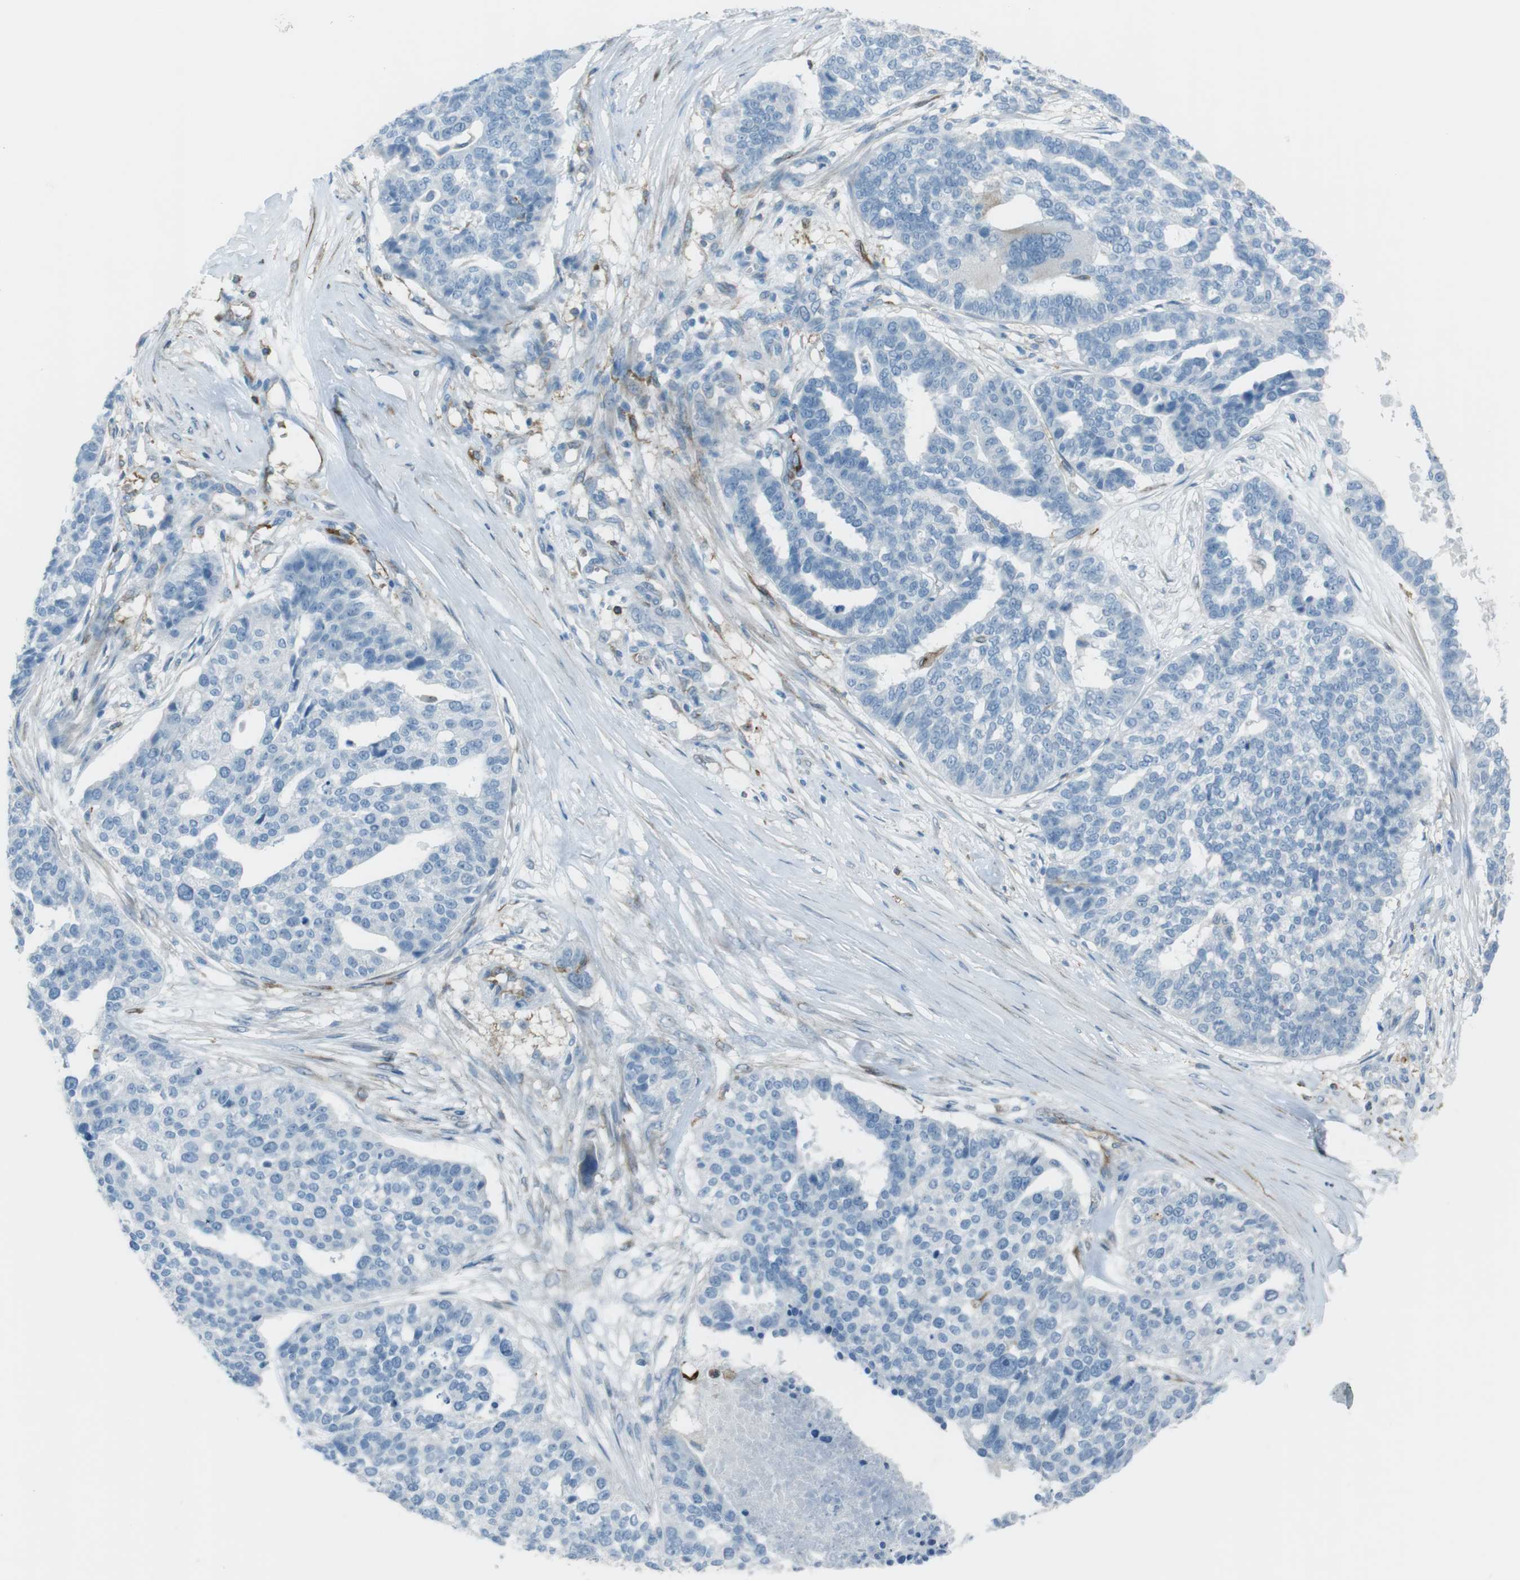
{"staining": {"intensity": "negative", "quantity": "none", "location": "none"}, "tissue": "ovarian cancer", "cell_type": "Tumor cells", "image_type": "cancer", "snomed": [{"axis": "morphology", "description": "Cystadenocarcinoma, serous, NOS"}, {"axis": "topography", "description": "Ovary"}], "caption": "DAB (3,3'-diaminobenzidine) immunohistochemical staining of human ovarian cancer displays no significant positivity in tumor cells.", "gene": "TUBB2A", "patient": {"sex": "female", "age": 59}}